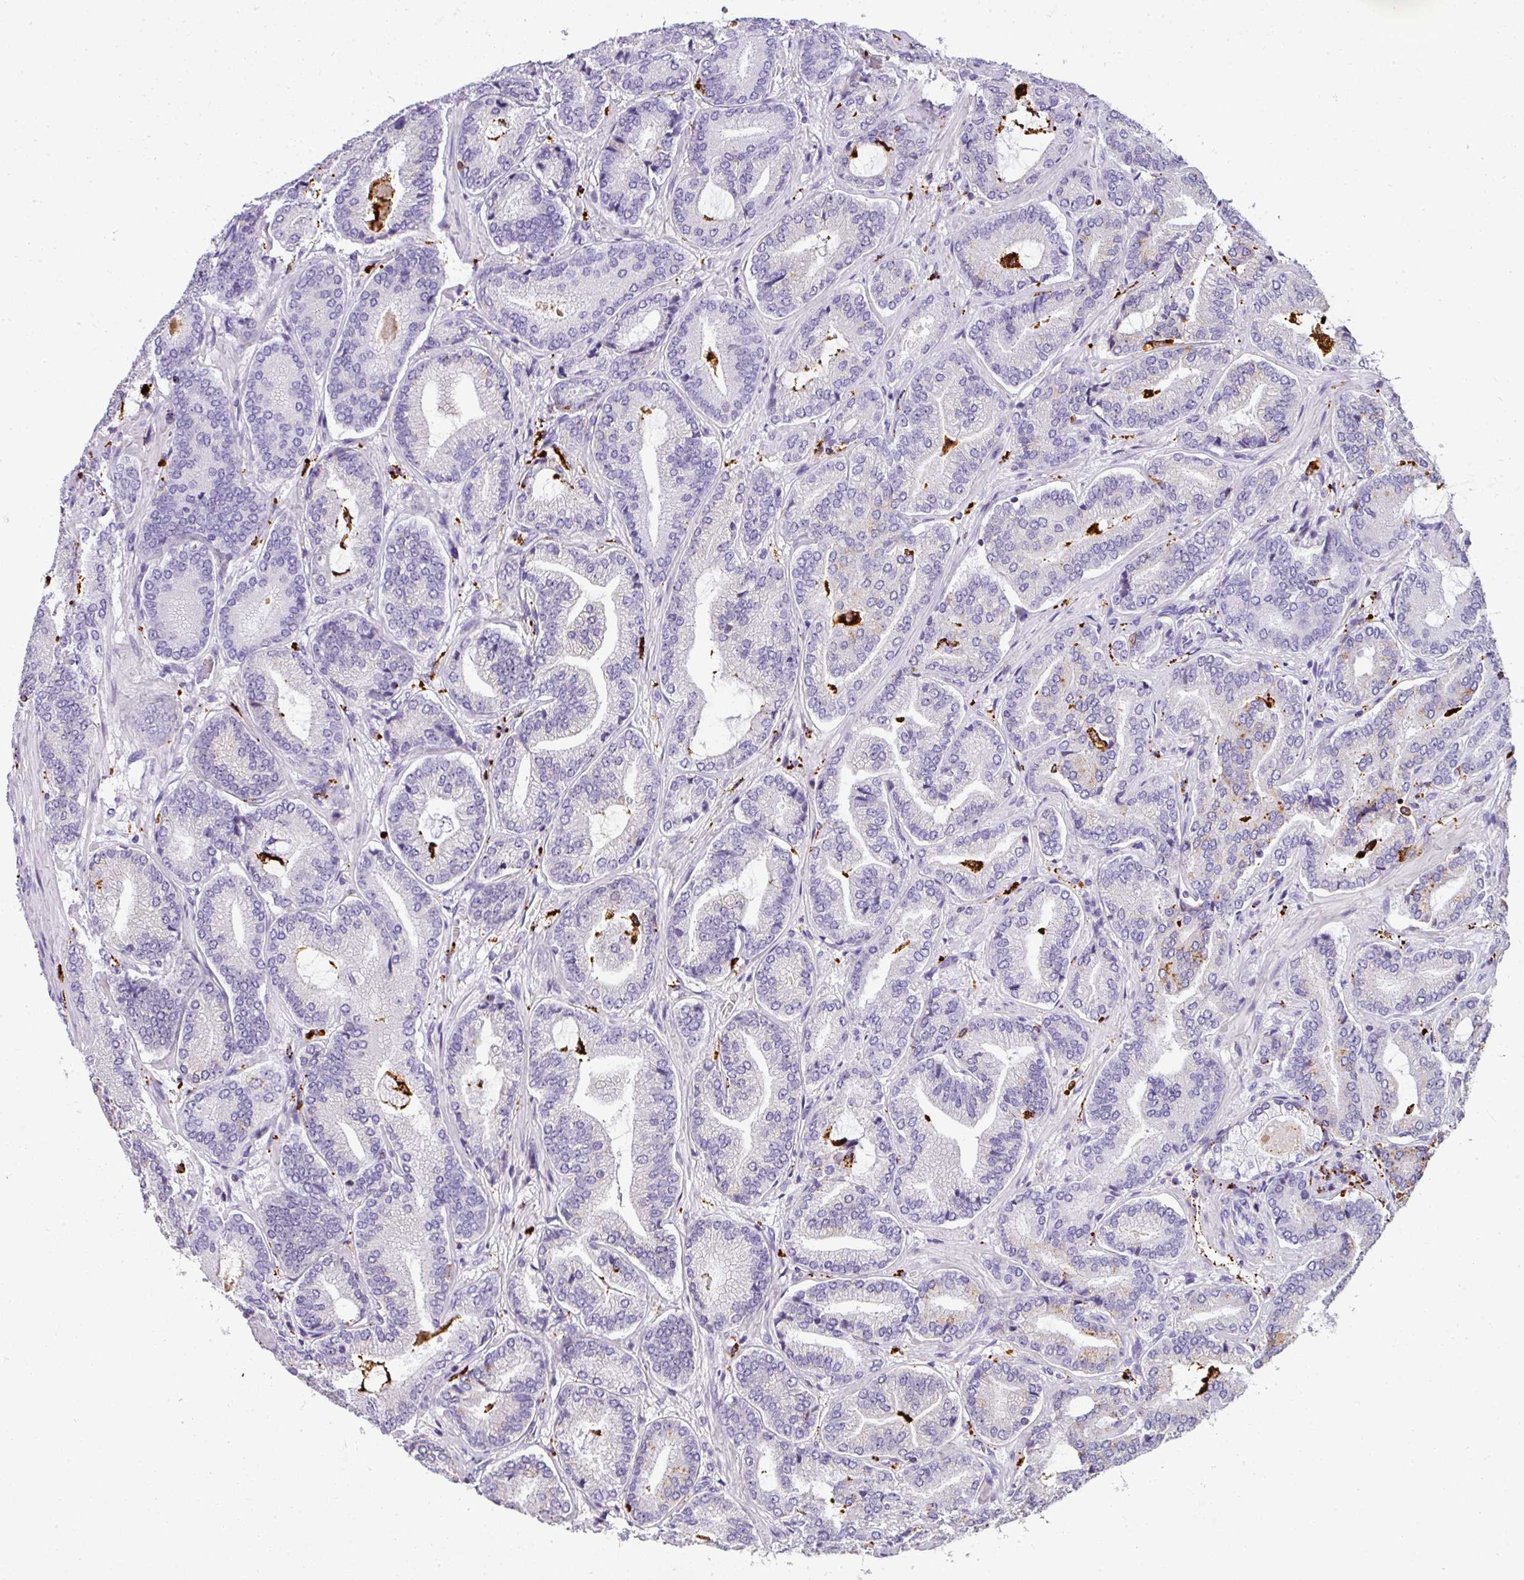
{"staining": {"intensity": "negative", "quantity": "none", "location": "none"}, "tissue": "prostate cancer", "cell_type": "Tumor cells", "image_type": "cancer", "snomed": [{"axis": "morphology", "description": "Adenocarcinoma, Low grade"}, {"axis": "topography", "description": "Prostate and seminal vesicle, NOS"}], "caption": "A micrograph of adenocarcinoma (low-grade) (prostate) stained for a protein demonstrates no brown staining in tumor cells.", "gene": "MMACHC", "patient": {"sex": "male", "age": 61}}